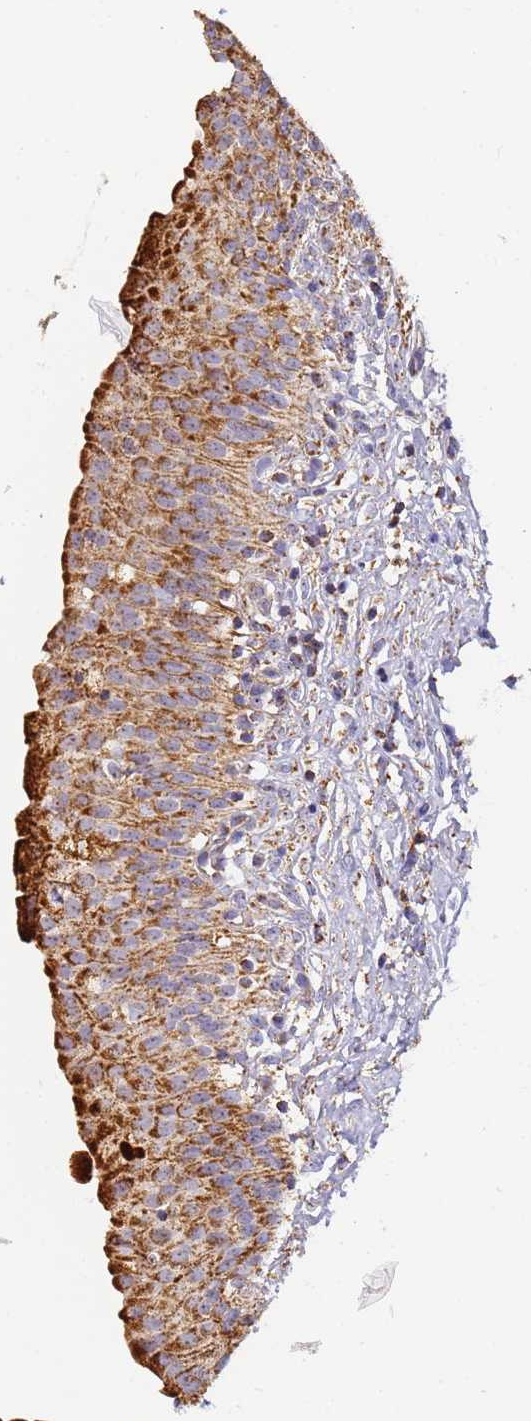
{"staining": {"intensity": "strong", "quantity": ">75%", "location": "cytoplasmic/membranous"}, "tissue": "urinary bladder", "cell_type": "Urothelial cells", "image_type": "normal", "snomed": [{"axis": "morphology", "description": "Normal tissue, NOS"}, {"axis": "topography", "description": "Urinary bladder"}], "caption": "Protein analysis of benign urinary bladder reveals strong cytoplasmic/membranous staining in about >75% of urothelial cells.", "gene": "FRG2B", "patient": {"sex": "male", "age": 55}}